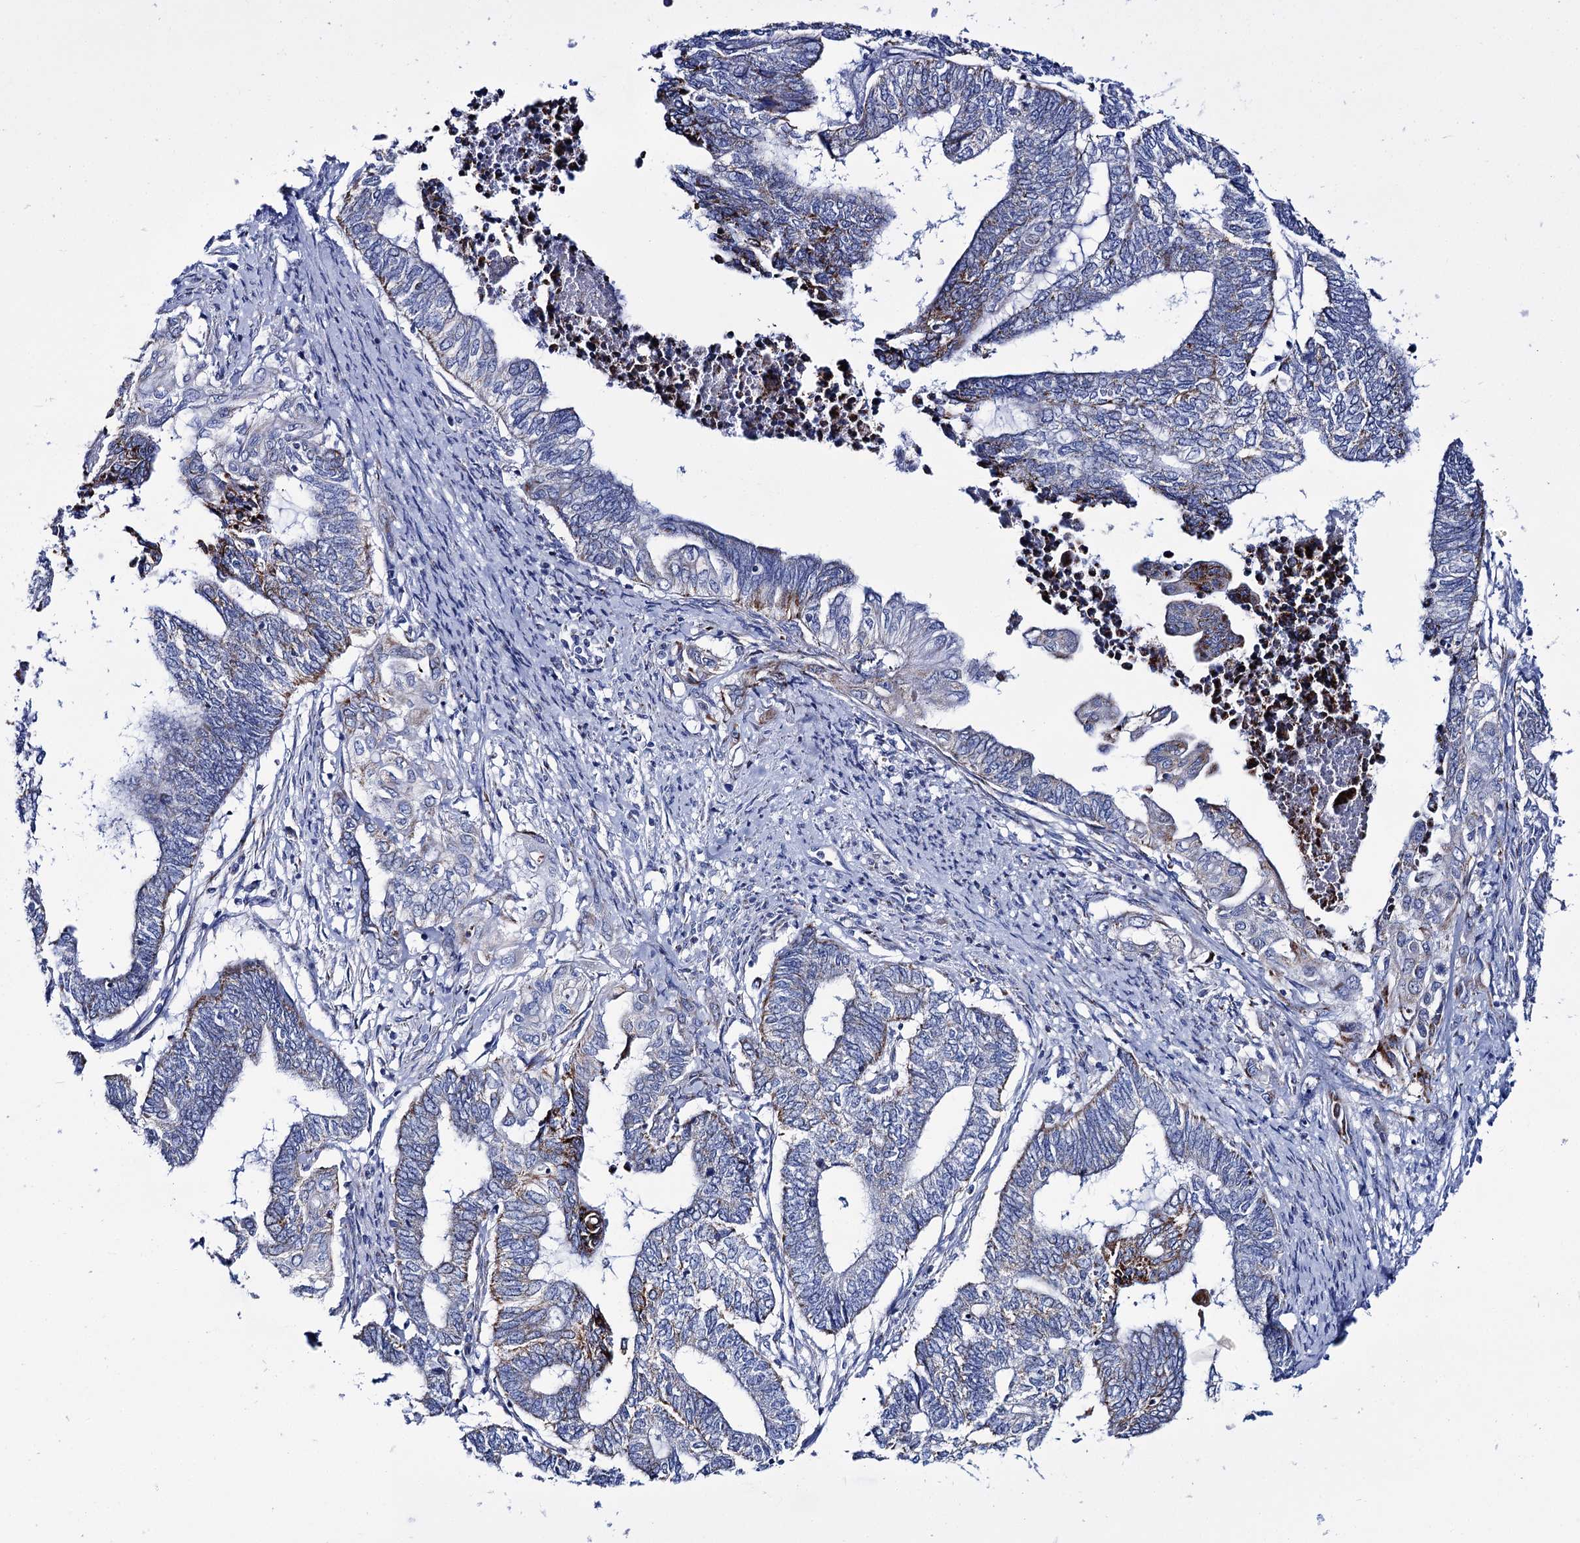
{"staining": {"intensity": "strong", "quantity": "<25%", "location": "cytoplasmic/membranous"}, "tissue": "endometrial cancer", "cell_type": "Tumor cells", "image_type": "cancer", "snomed": [{"axis": "morphology", "description": "Adenocarcinoma, NOS"}, {"axis": "topography", "description": "Uterus"}, {"axis": "topography", "description": "Endometrium"}], "caption": "DAB (3,3'-diaminobenzidine) immunohistochemical staining of human endometrial adenocarcinoma shows strong cytoplasmic/membranous protein positivity in approximately <25% of tumor cells.", "gene": "UBASH3B", "patient": {"sex": "female", "age": 70}}